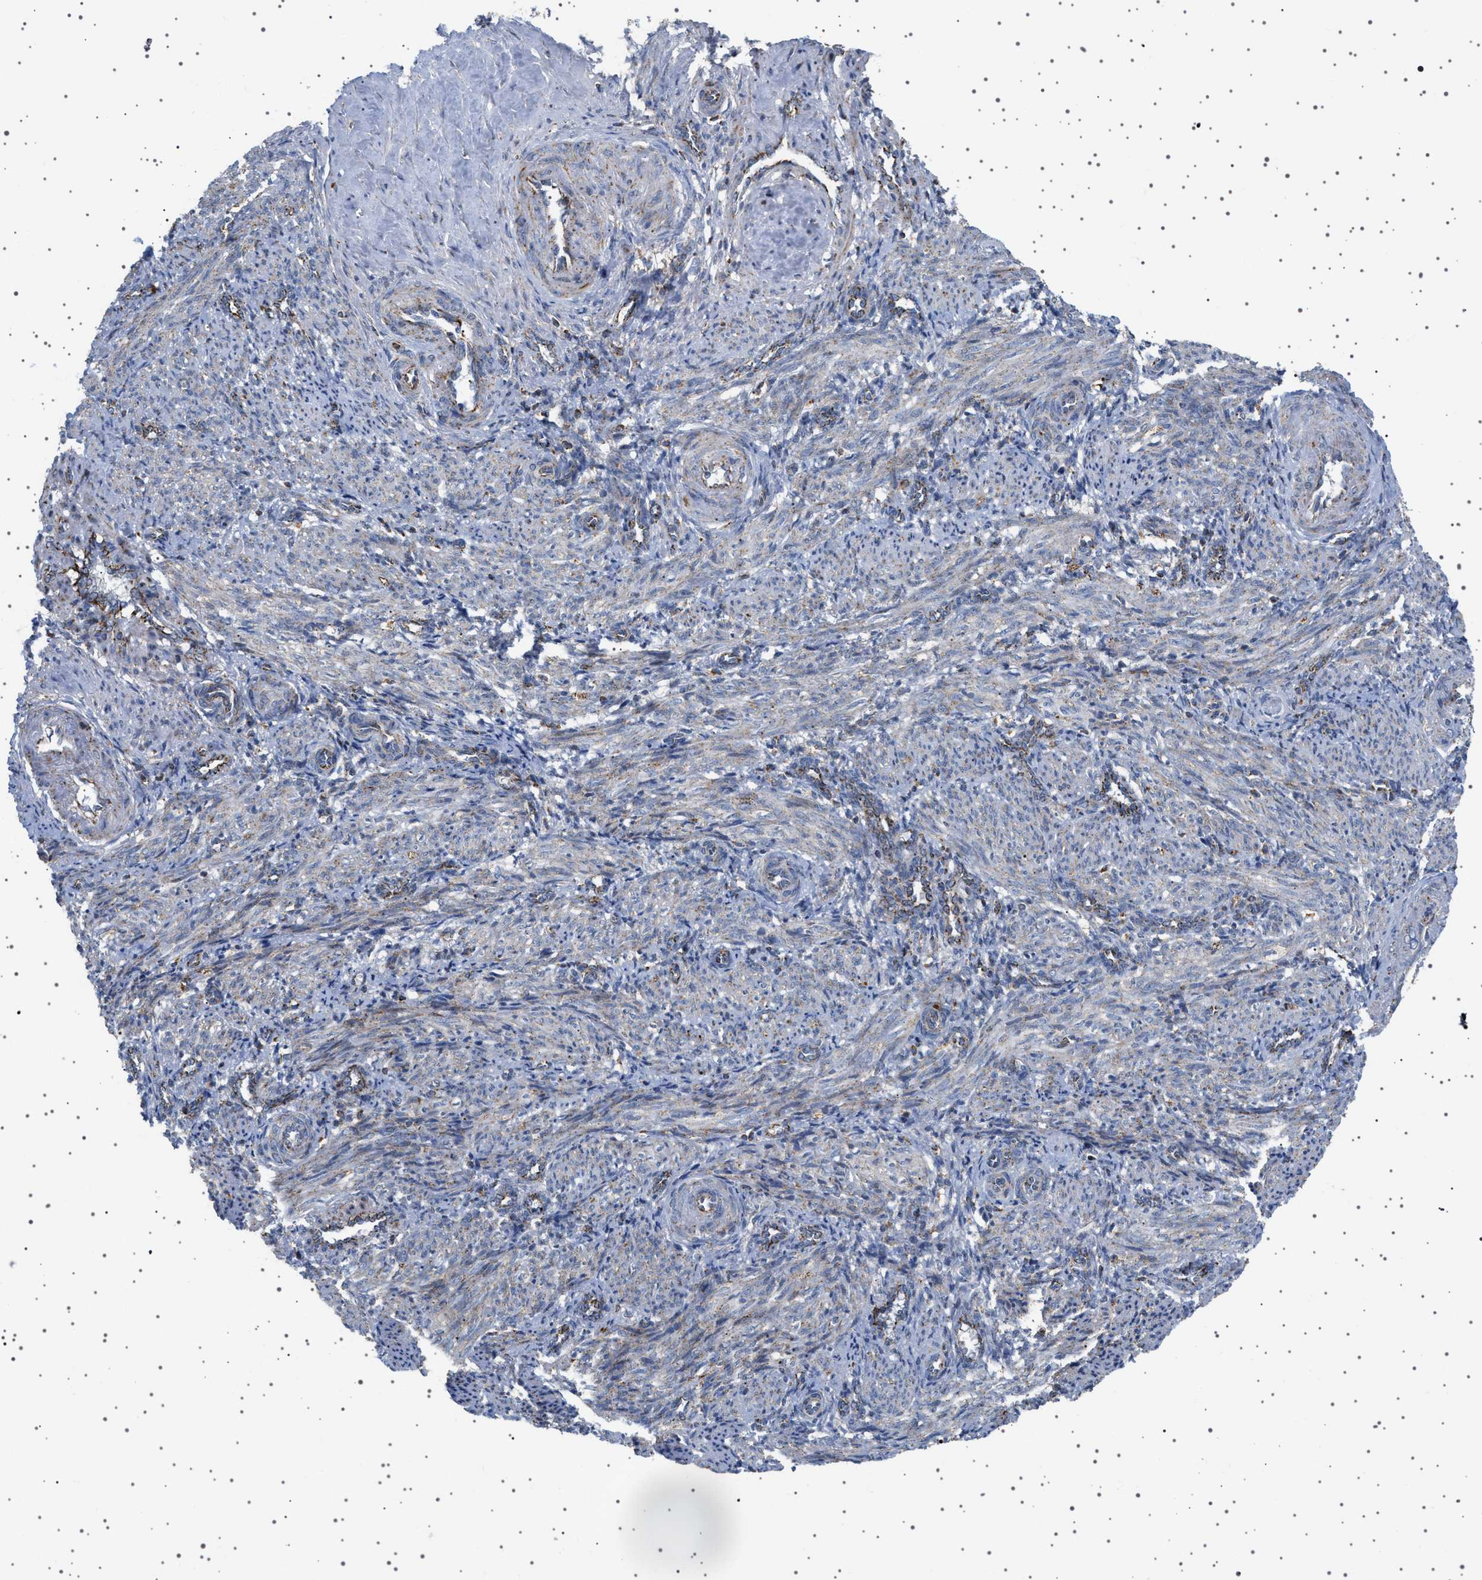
{"staining": {"intensity": "weak", "quantity": "25%-75%", "location": "cytoplasmic/membranous"}, "tissue": "smooth muscle", "cell_type": "Smooth muscle cells", "image_type": "normal", "snomed": [{"axis": "morphology", "description": "Normal tissue, NOS"}, {"axis": "topography", "description": "Endometrium"}], "caption": "An immunohistochemistry micrograph of normal tissue is shown. Protein staining in brown highlights weak cytoplasmic/membranous positivity in smooth muscle within smooth muscle cells. The staining was performed using DAB (3,3'-diaminobenzidine), with brown indicating positive protein expression. Nuclei are stained blue with hematoxylin.", "gene": "UBXN8", "patient": {"sex": "female", "age": 33}}